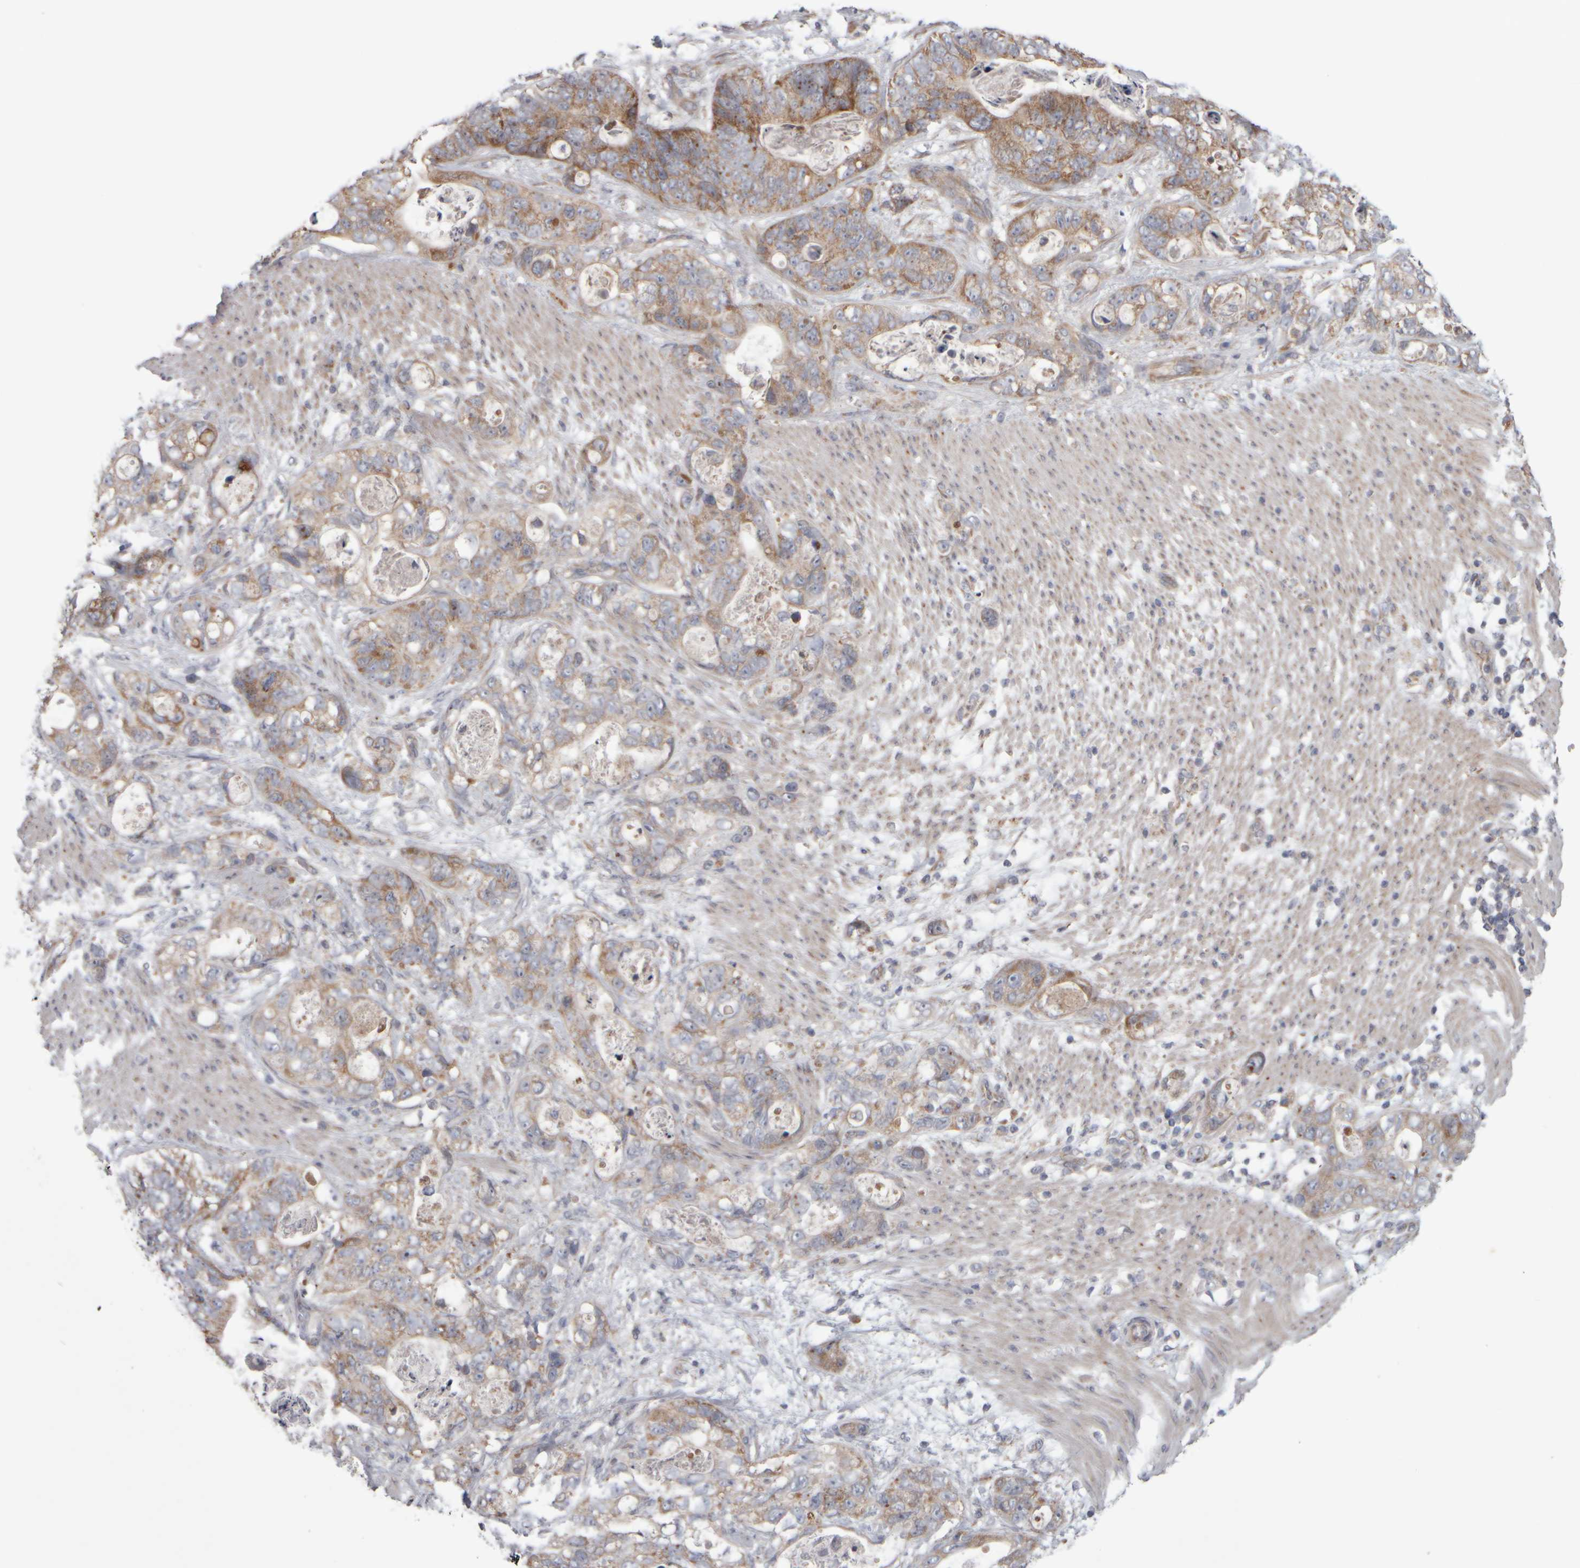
{"staining": {"intensity": "moderate", "quantity": ">75%", "location": "cytoplasmic/membranous"}, "tissue": "stomach cancer", "cell_type": "Tumor cells", "image_type": "cancer", "snomed": [{"axis": "morphology", "description": "Normal tissue, NOS"}, {"axis": "morphology", "description": "Adenocarcinoma, NOS"}, {"axis": "topography", "description": "Stomach"}], "caption": "Immunohistochemistry photomicrograph of human stomach cancer stained for a protein (brown), which demonstrates medium levels of moderate cytoplasmic/membranous positivity in approximately >75% of tumor cells.", "gene": "SCO1", "patient": {"sex": "female", "age": 89}}